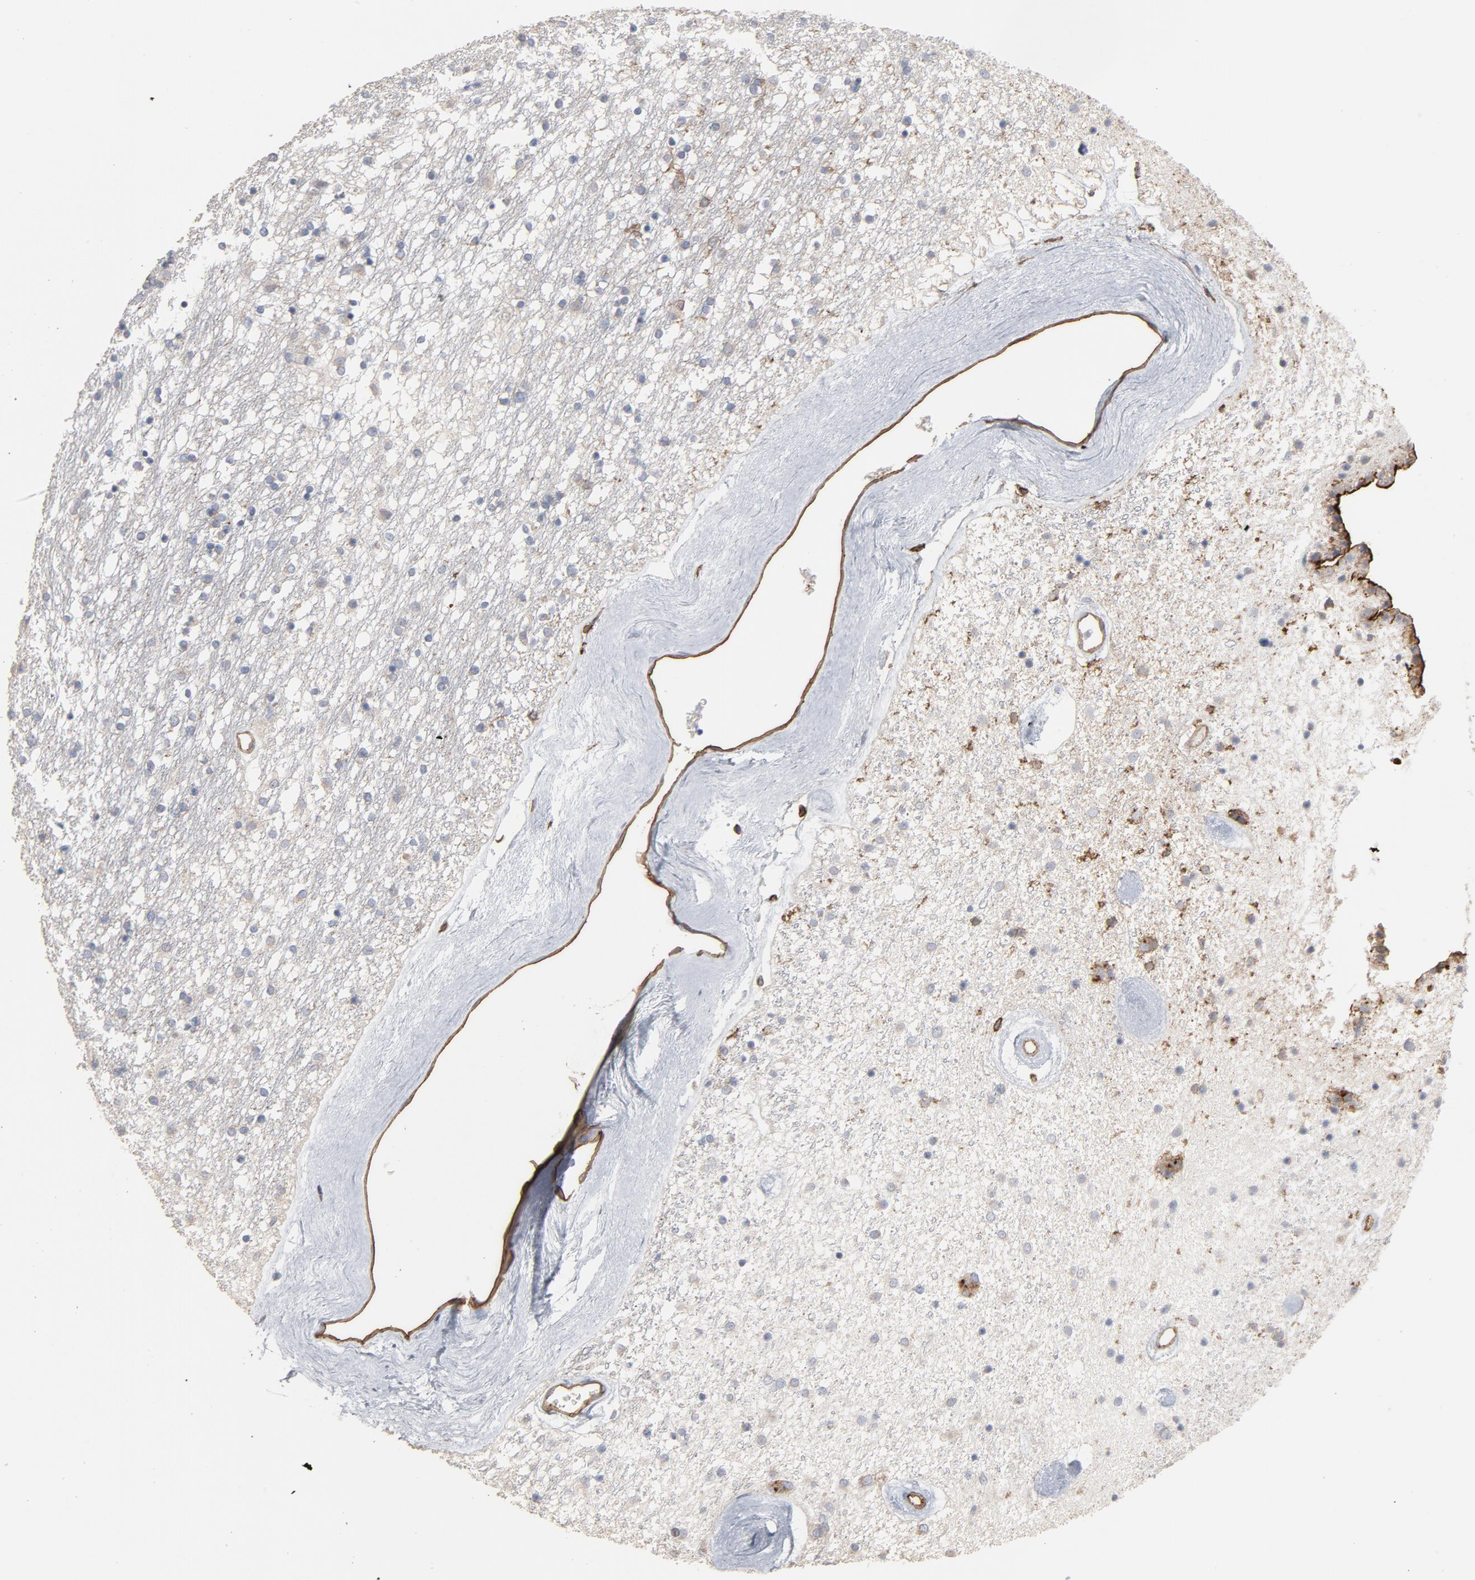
{"staining": {"intensity": "negative", "quantity": "none", "location": "none"}, "tissue": "caudate", "cell_type": "Glial cells", "image_type": "normal", "snomed": [{"axis": "morphology", "description": "Normal tissue, NOS"}, {"axis": "topography", "description": "Lateral ventricle wall"}], "caption": "The immunohistochemistry (IHC) photomicrograph has no significant positivity in glial cells of caudate.", "gene": "OXA1L", "patient": {"sex": "female", "age": 54}}